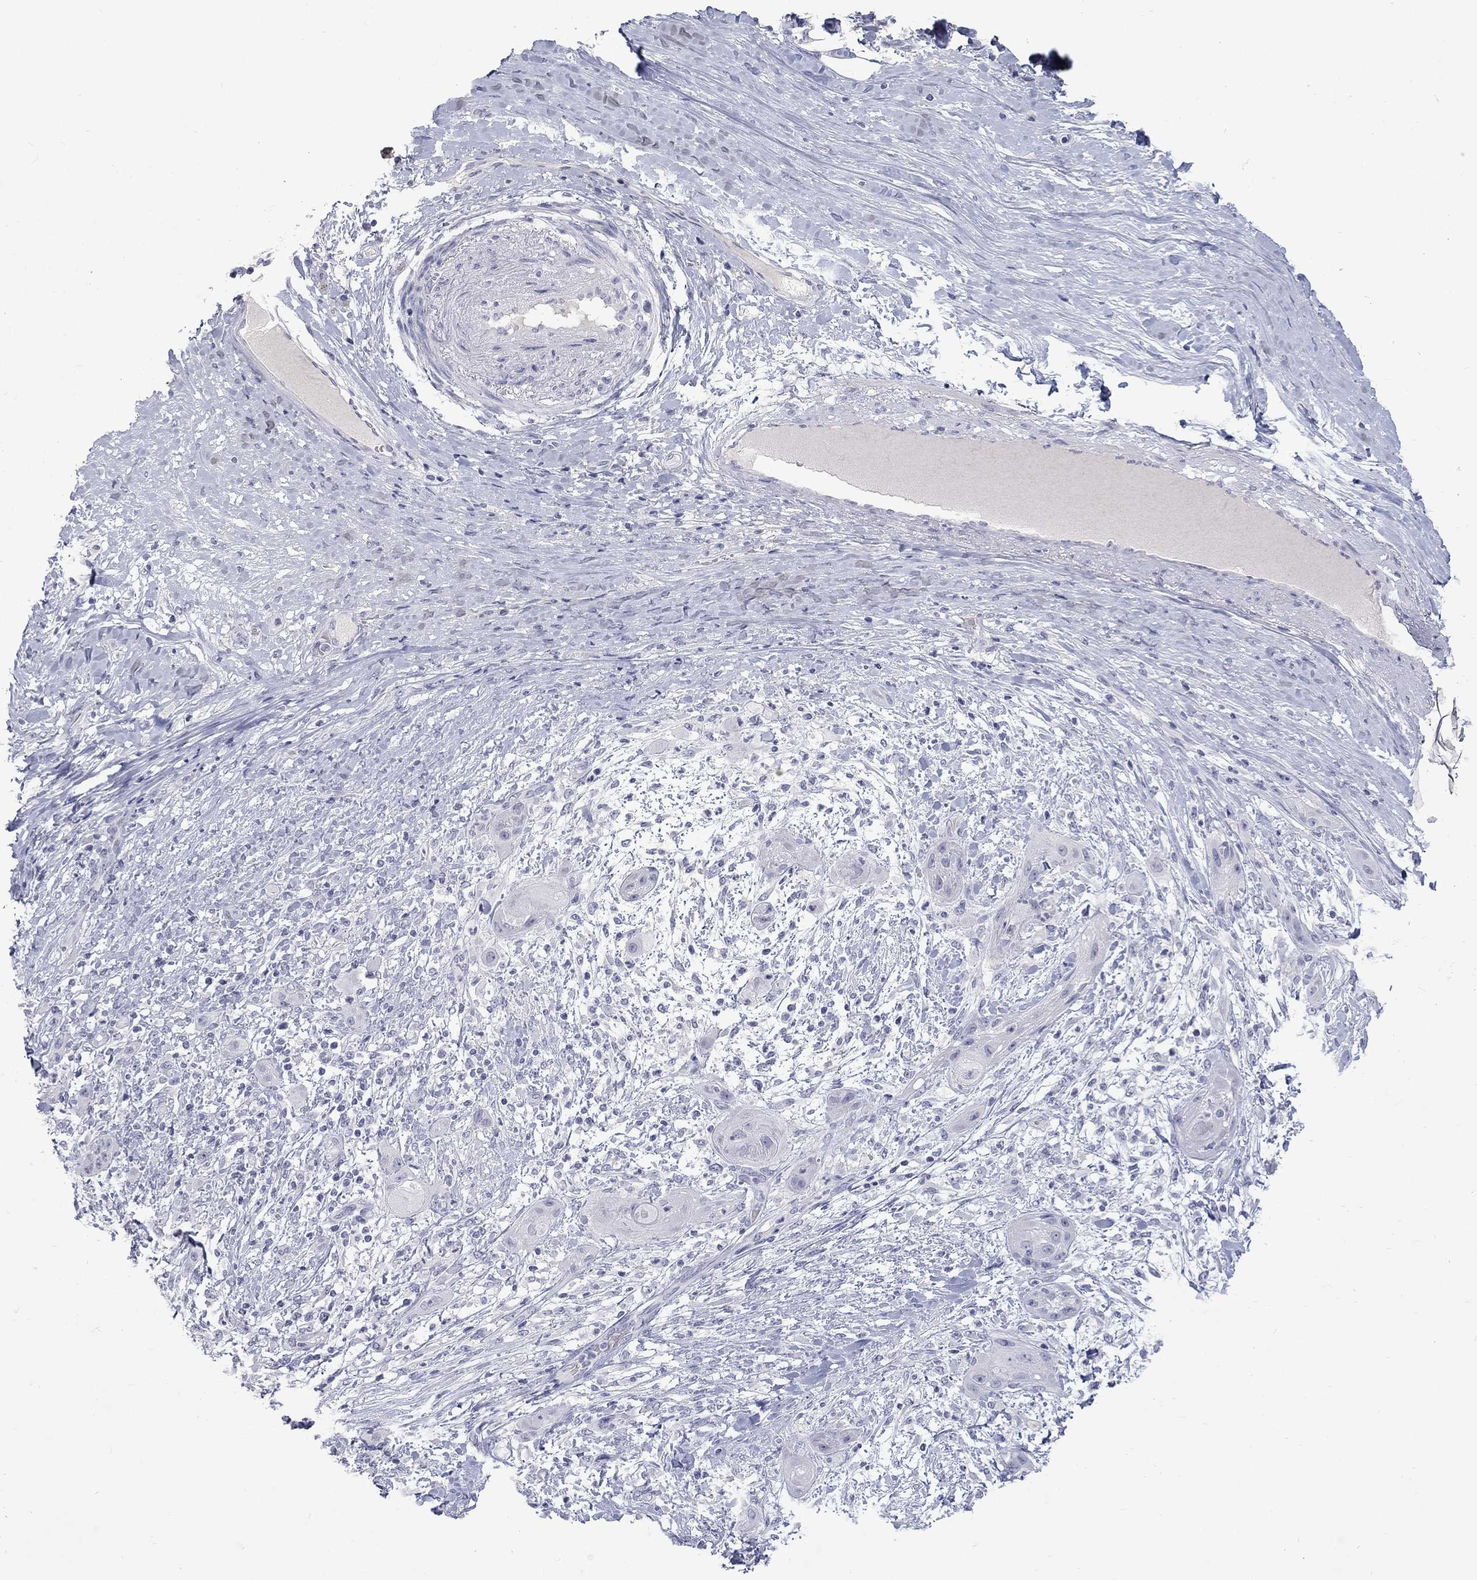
{"staining": {"intensity": "negative", "quantity": "none", "location": "none"}, "tissue": "skin cancer", "cell_type": "Tumor cells", "image_type": "cancer", "snomed": [{"axis": "morphology", "description": "Squamous cell carcinoma, NOS"}, {"axis": "topography", "description": "Skin"}], "caption": "Immunohistochemistry image of human skin cancer (squamous cell carcinoma) stained for a protein (brown), which demonstrates no expression in tumor cells.", "gene": "CTNND2", "patient": {"sex": "male", "age": 62}}